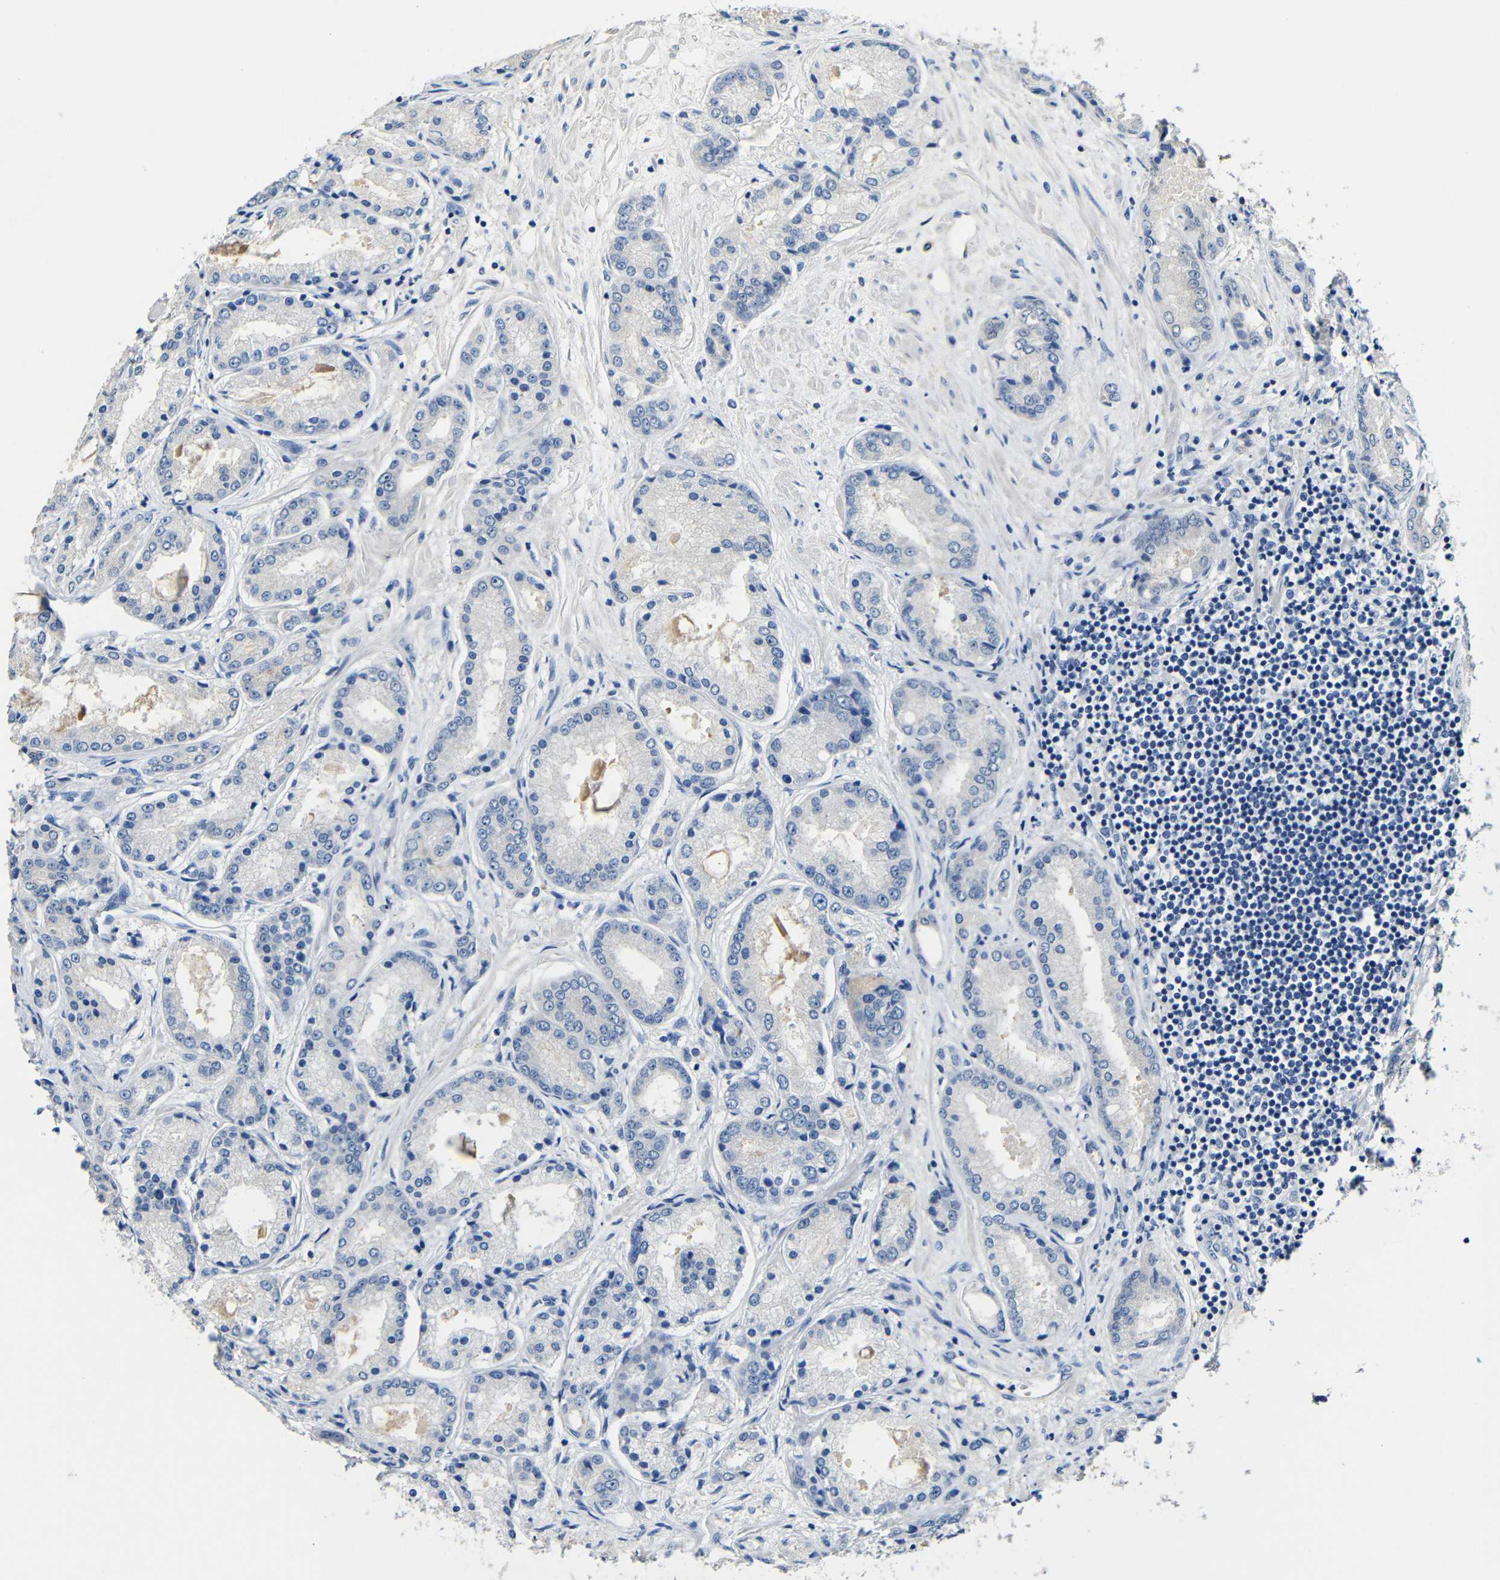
{"staining": {"intensity": "negative", "quantity": "none", "location": "none"}, "tissue": "prostate cancer", "cell_type": "Tumor cells", "image_type": "cancer", "snomed": [{"axis": "morphology", "description": "Adenocarcinoma, High grade"}, {"axis": "topography", "description": "Prostate"}], "caption": "Immunohistochemistry (IHC) micrograph of neoplastic tissue: high-grade adenocarcinoma (prostate) stained with DAB displays no significant protein expression in tumor cells.", "gene": "ACKR2", "patient": {"sex": "male", "age": 59}}